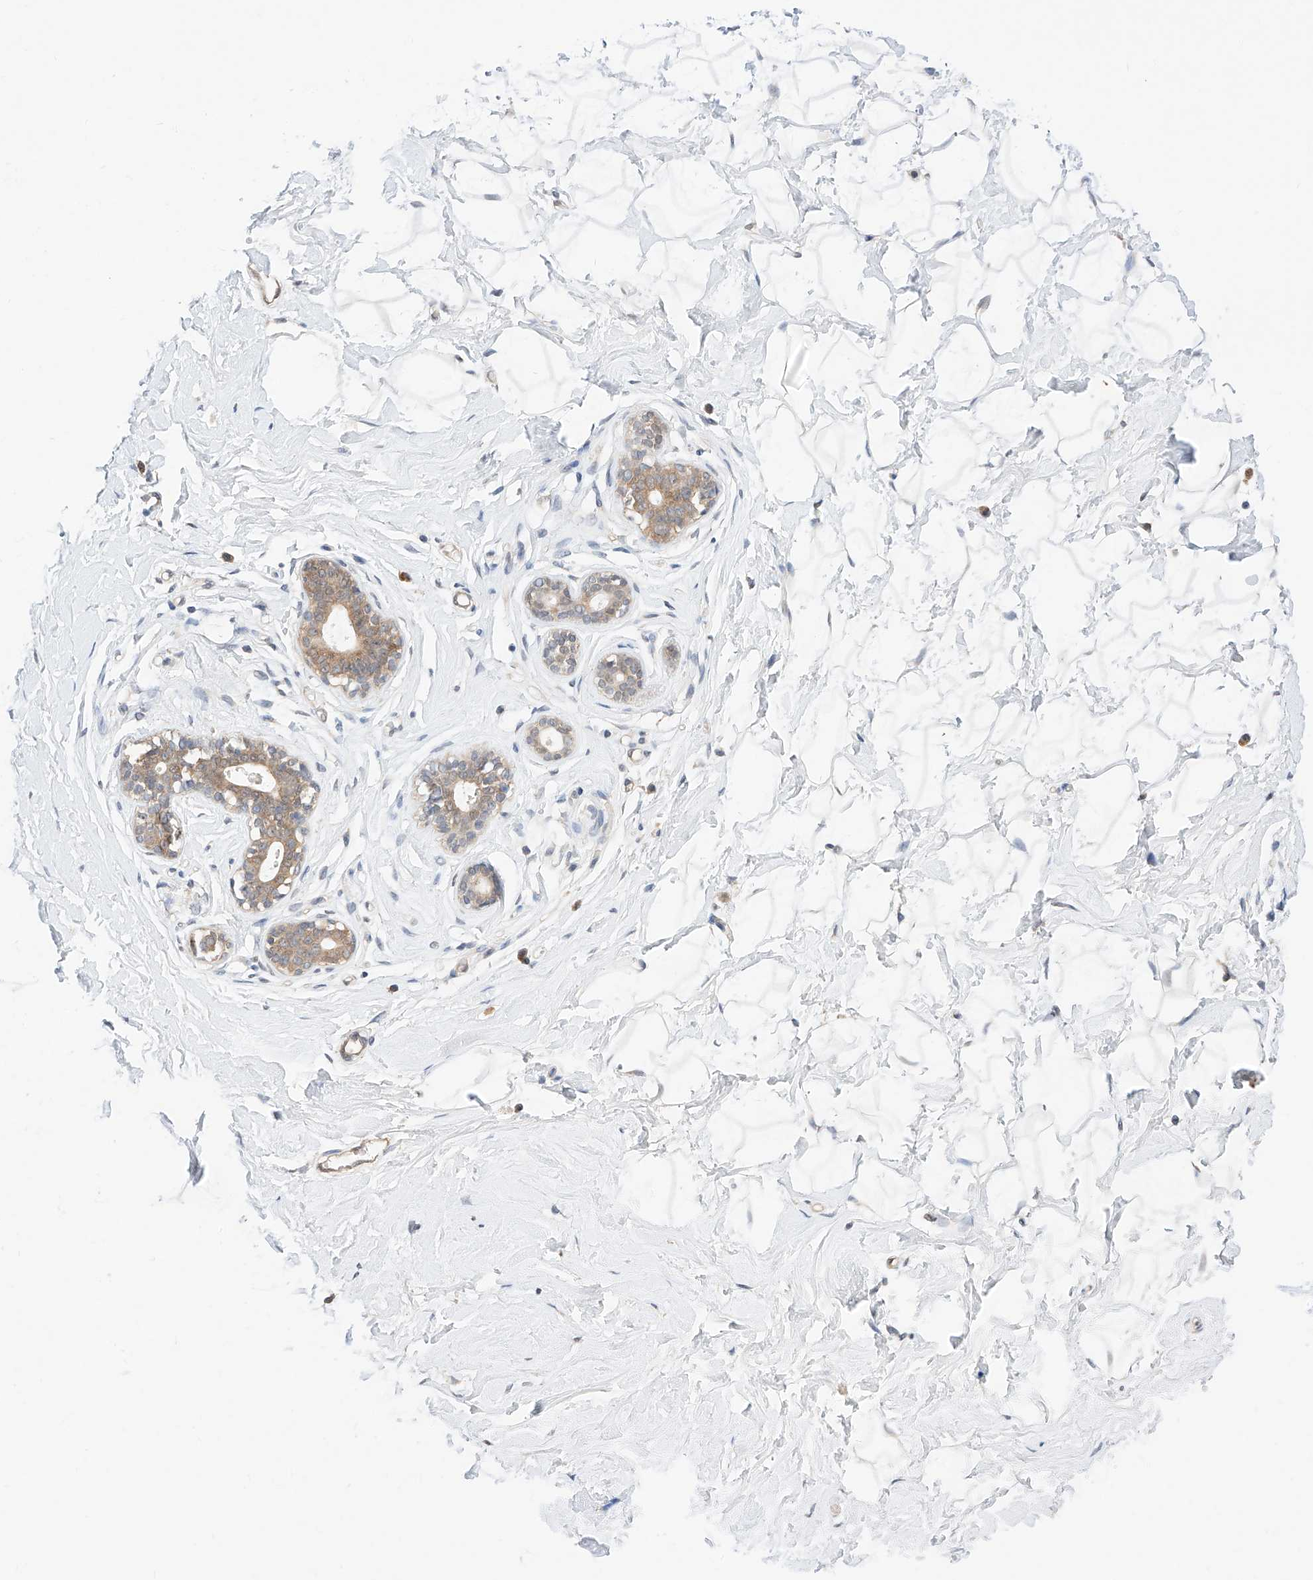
{"staining": {"intensity": "negative", "quantity": "none", "location": "none"}, "tissue": "breast", "cell_type": "Adipocytes", "image_type": "normal", "snomed": [{"axis": "morphology", "description": "Normal tissue, NOS"}, {"axis": "morphology", "description": "Adenoma, NOS"}, {"axis": "topography", "description": "Breast"}], "caption": "Immunohistochemistry (IHC) histopathology image of benign breast: human breast stained with DAB (3,3'-diaminobenzidine) shows no significant protein staining in adipocytes.", "gene": "ZSCAN4", "patient": {"sex": "female", "age": 23}}